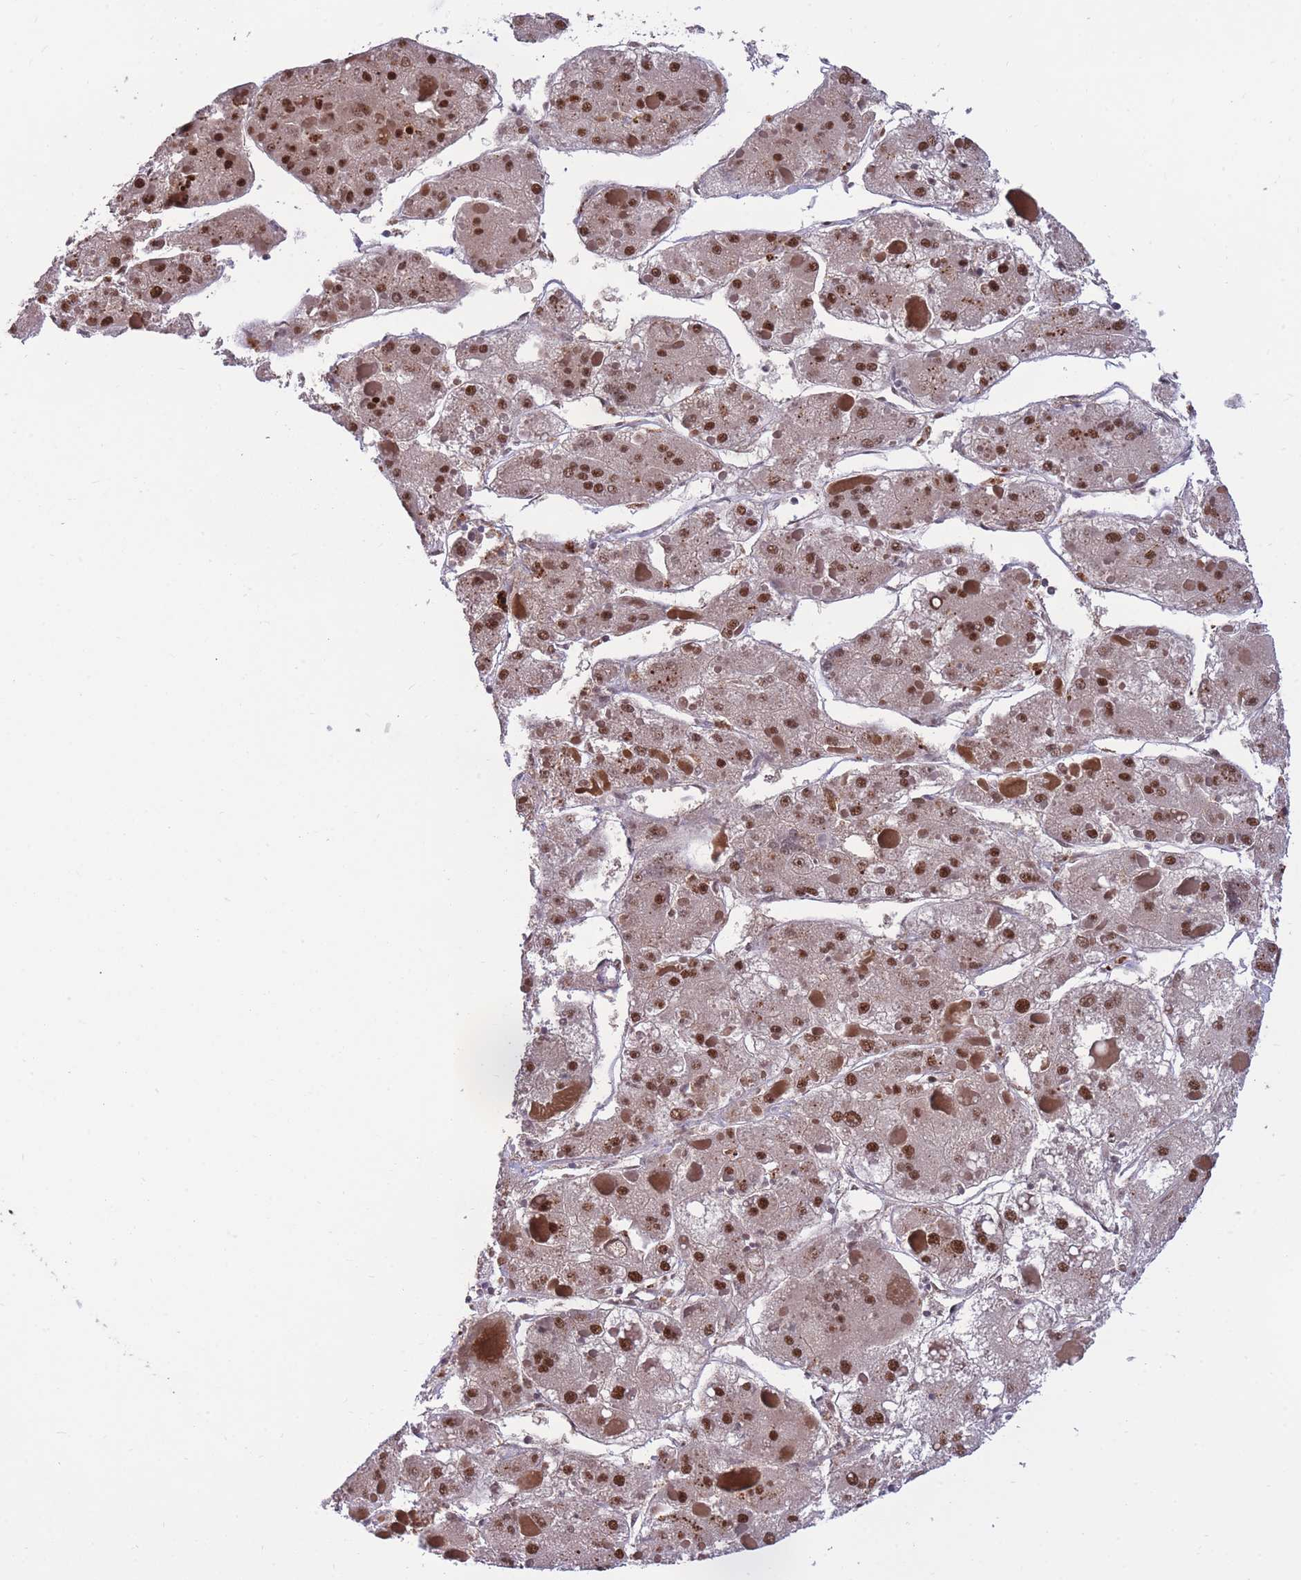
{"staining": {"intensity": "moderate", "quantity": ">75%", "location": "nuclear"}, "tissue": "liver cancer", "cell_type": "Tumor cells", "image_type": "cancer", "snomed": [{"axis": "morphology", "description": "Carcinoma, Hepatocellular, NOS"}, {"axis": "topography", "description": "Liver"}], "caption": "Tumor cells reveal medium levels of moderate nuclear staining in approximately >75% of cells in hepatocellular carcinoma (liver). Using DAB (brown) and hematoxylin (blue) stains, captured at high magnification using brightfield microscopy.", "gene": "PRPF19", "patient": {"sex": "female", "age": 73}}